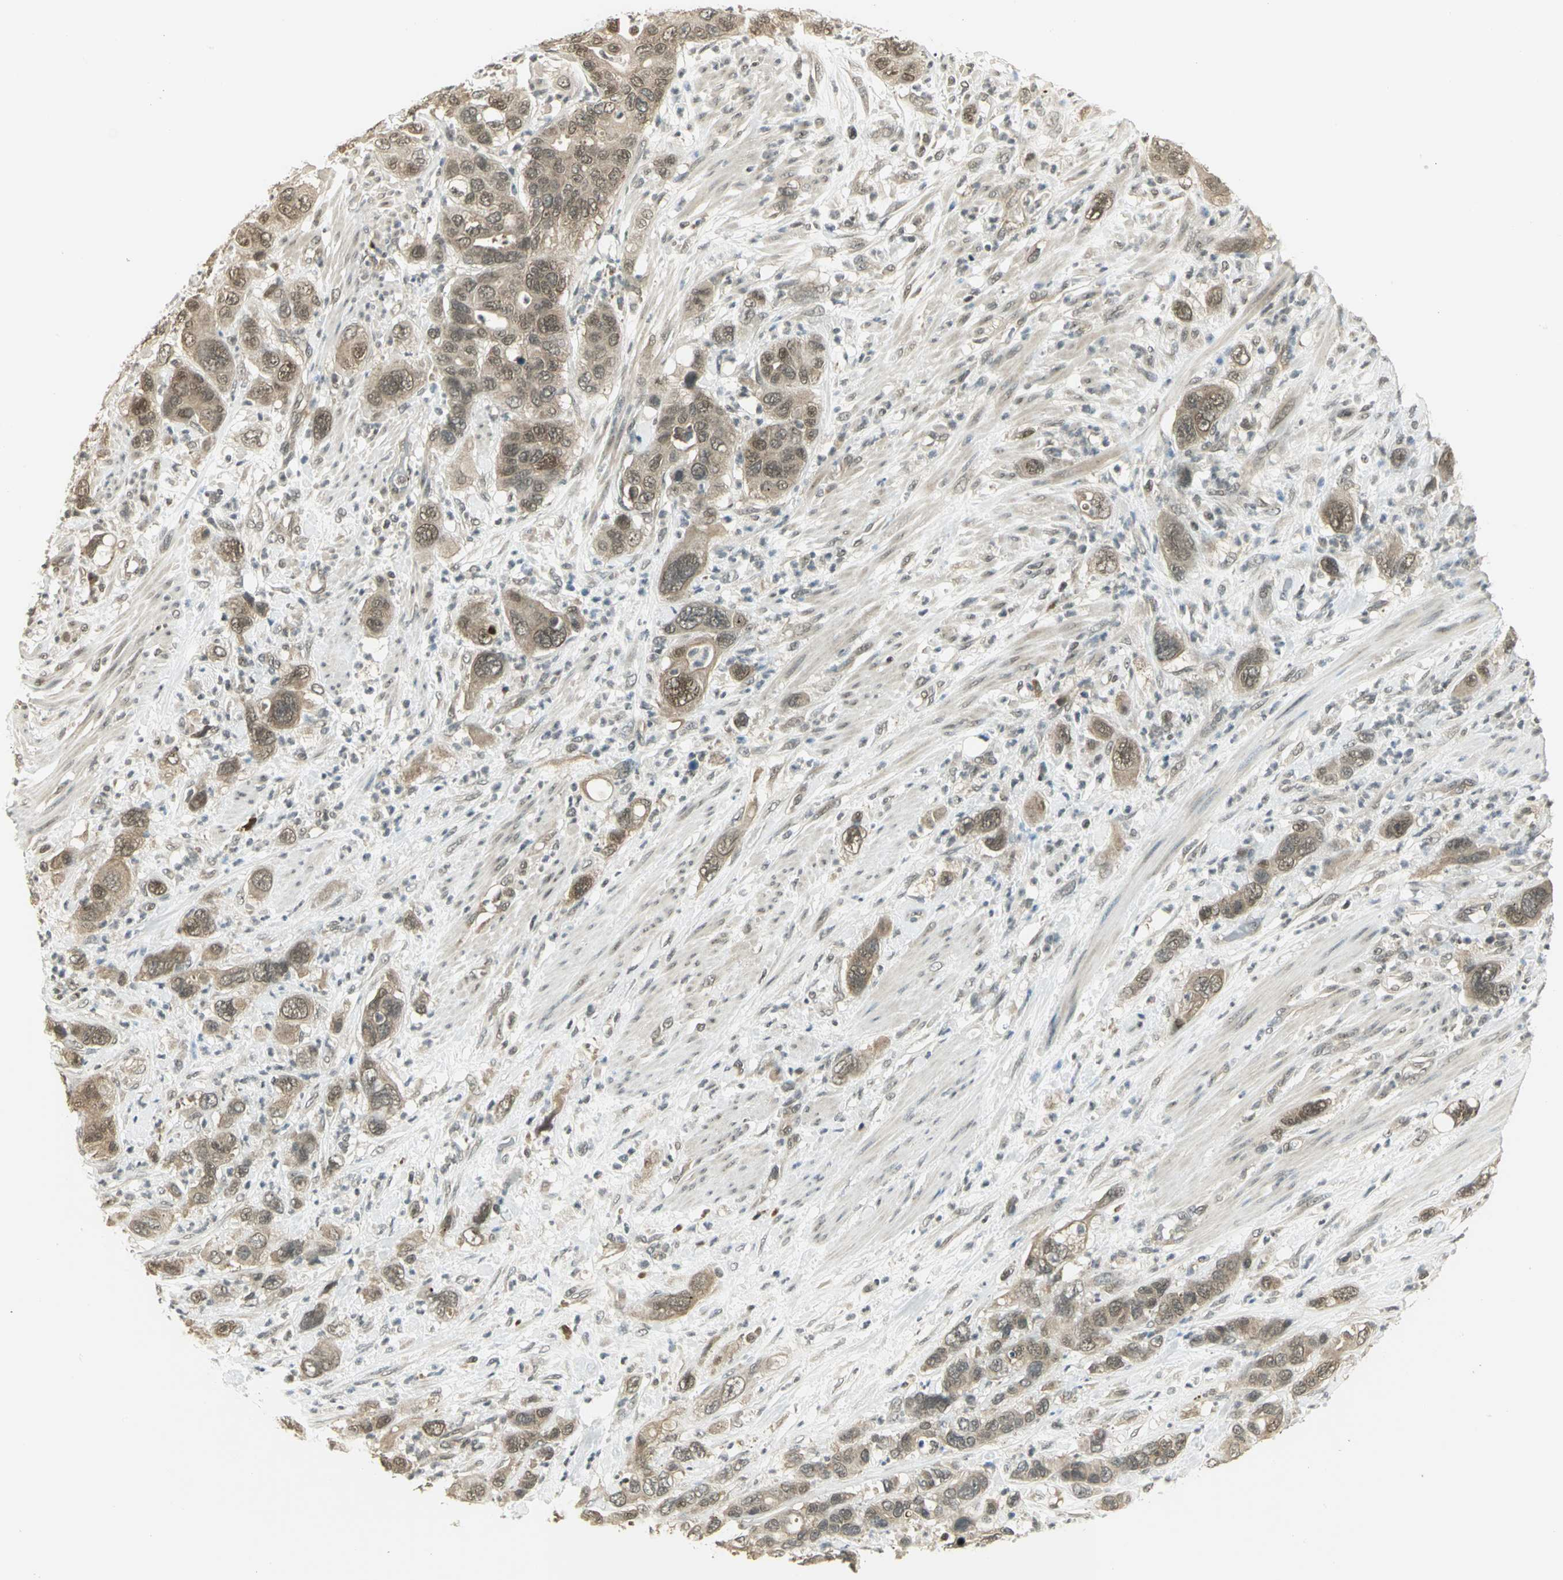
{"staining": {"intensity": "moderate", "quantity": ">75%", "location": "cytoplasmic/membranous"}, "tissue": "pancreatic cancer", "cell_type": "Tumor cells", "image_type": "cancer", "snomed": [{"axis": "morphology", "description": "Adenocarcinoma, NOS"}, {"axis": "topography", "description": "Pancreas"}], "caption": "Moderate cytoplasmic/membranous expression for a protein is seen in approximately >75% of tumor cells of pancreatic cancer using immunohistochemistry (IHC).", "gene": "CDC34", "patient": {"sex": "female", "age": 71}}